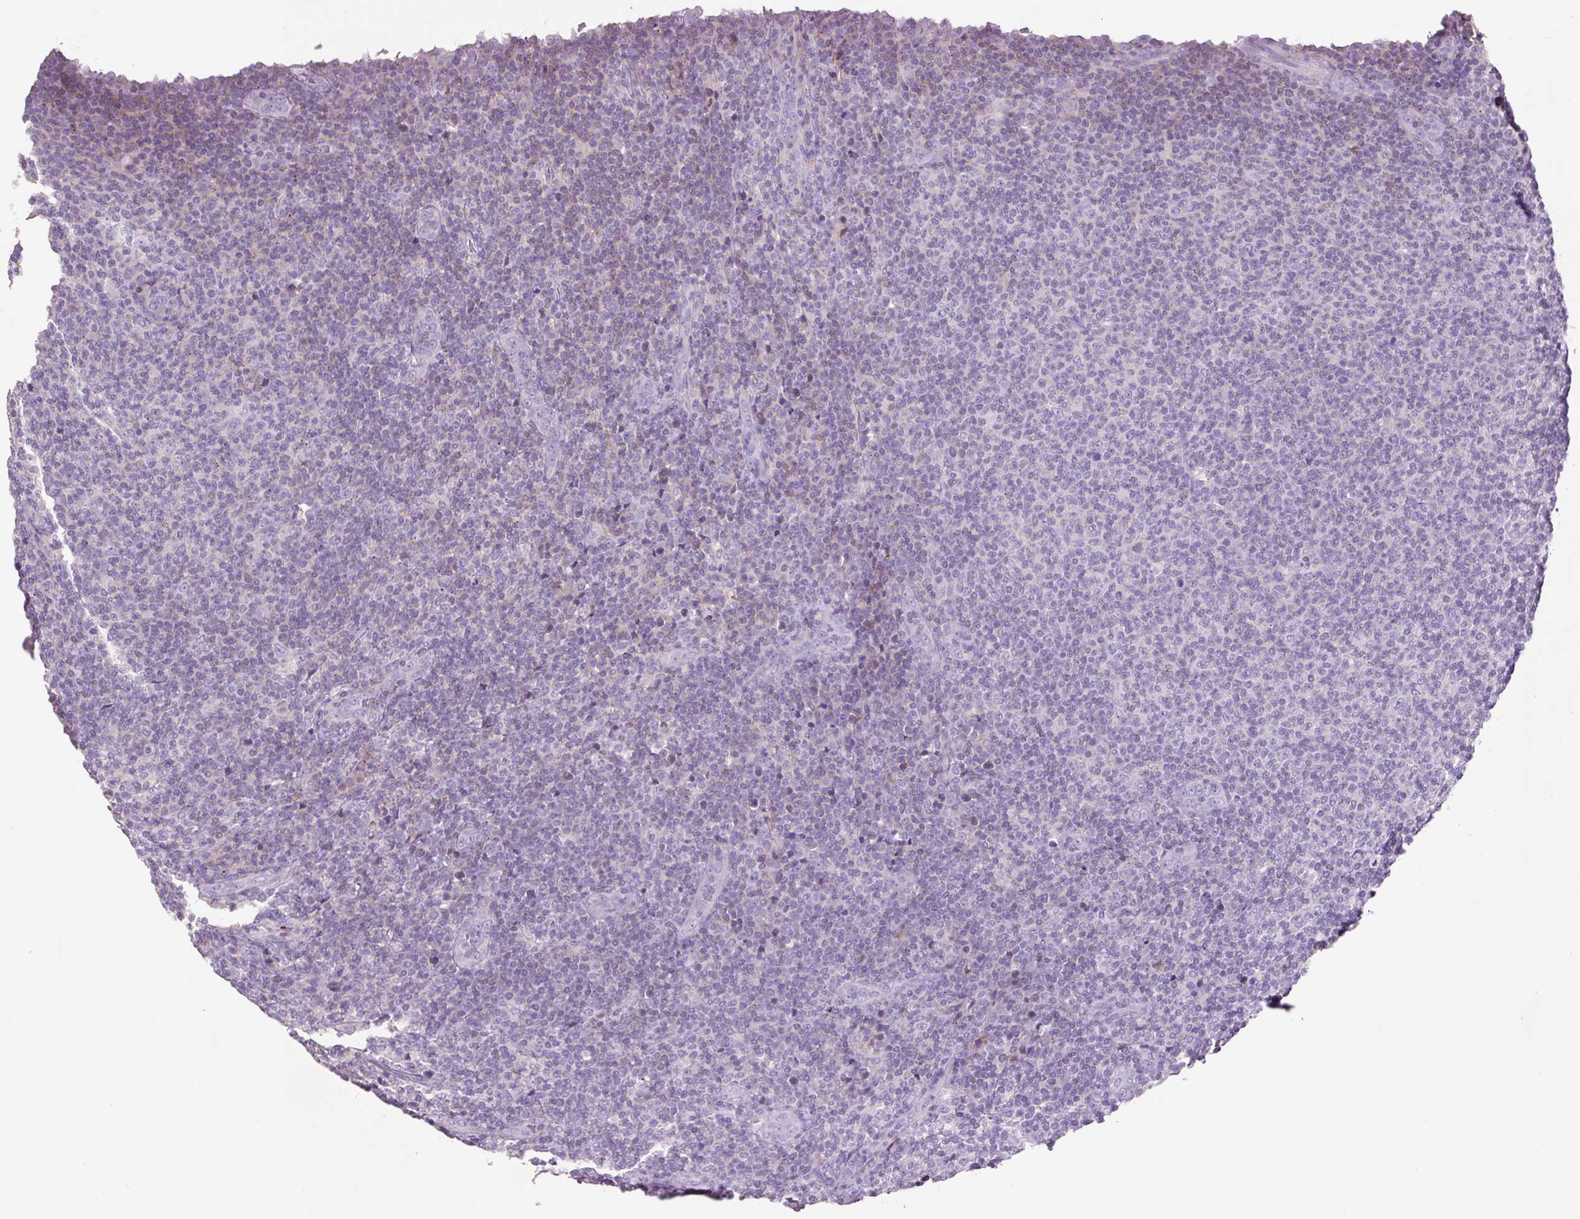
{"staining": {"intensity": "negative", "quantity": "none", "location": "none"}, "tissue": "lymphoma", "cell_type": "Tumor cells", "image_type": "cancer", "snomed": [{"axis": "morphology", "description": "Malignant lymphoma, non-Hodgkin's type, Low grade"}, {"axis": "topography", "description": "Lymph node"}], "caption": "Immunohistochemistry (IHC) photomicrograph of neoplastic tissue: low-grade malignant lymphoma, non-Hodgkin's type stained with DAB (3,3'-diaminobenzidine) displays no significant protein expression in tumor cells. (DAB (3,3'-diaminobenzidine) immunohistochemistry, high magnification).", "gene": "OR10A7", "patient": {"sex": "male", "age": 66}}